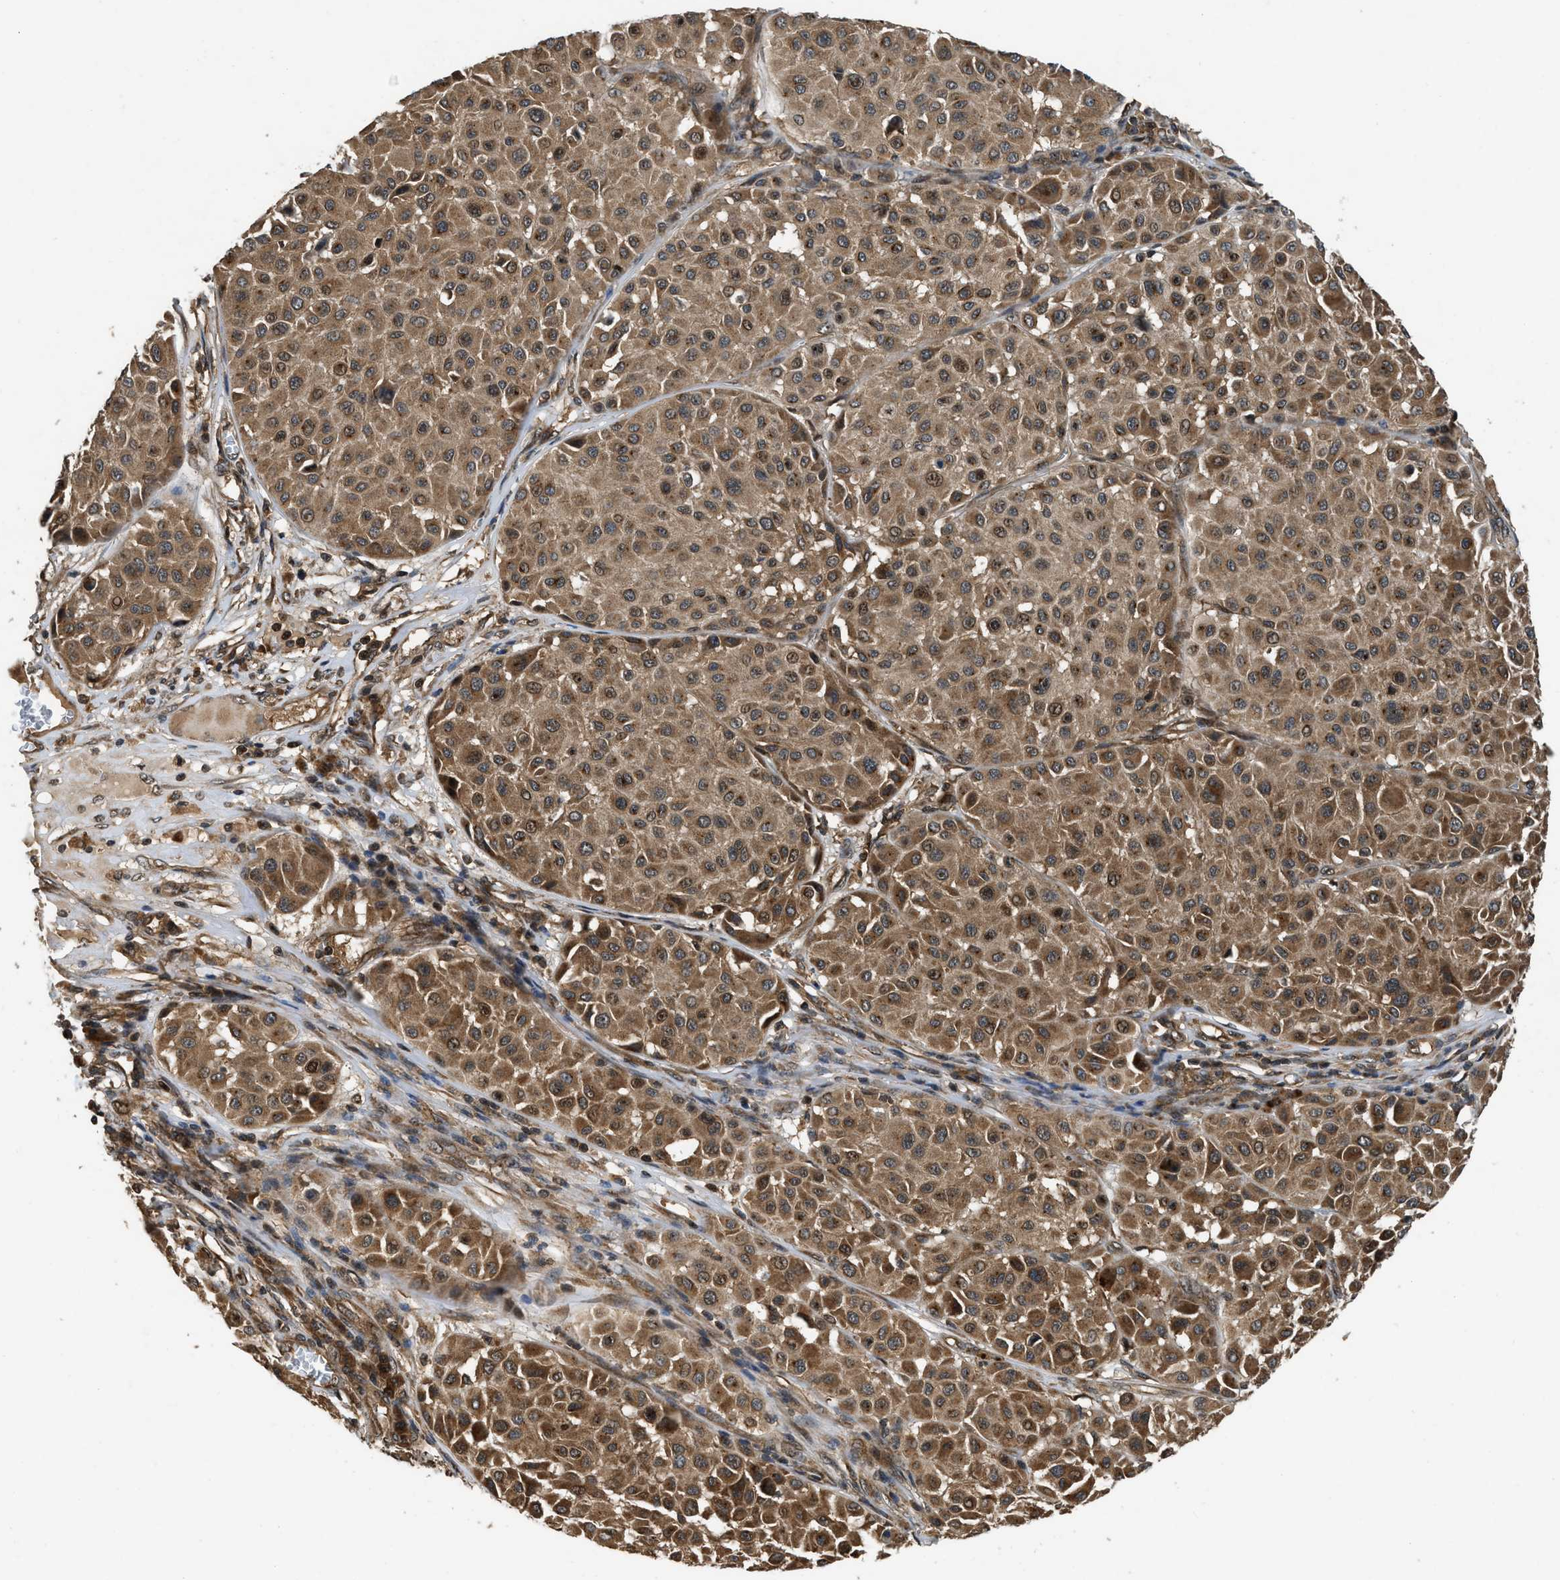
{"staining": {"intensity": "moderate", "quantity": ">75%", "location": "cytoplasmic/membranous"}, "tissue": "melanoma", "cell_type": "Tumor cells", "image_type": "cancer", "snomed": [{"axis": "morphology", "description": "Malignant melanoma, Metastatic site"}, {"axis": "topography", "description": "Soft tissue"}], "caption": "Human malignant melanoma (metastatic site) stained for a protein (brown) shows moderate cytoplasmic/membranous positive expression in about >75% of tumor cells.", "gene": "RPS6KB1", "patient": {"sex": "male", "age": 41}}